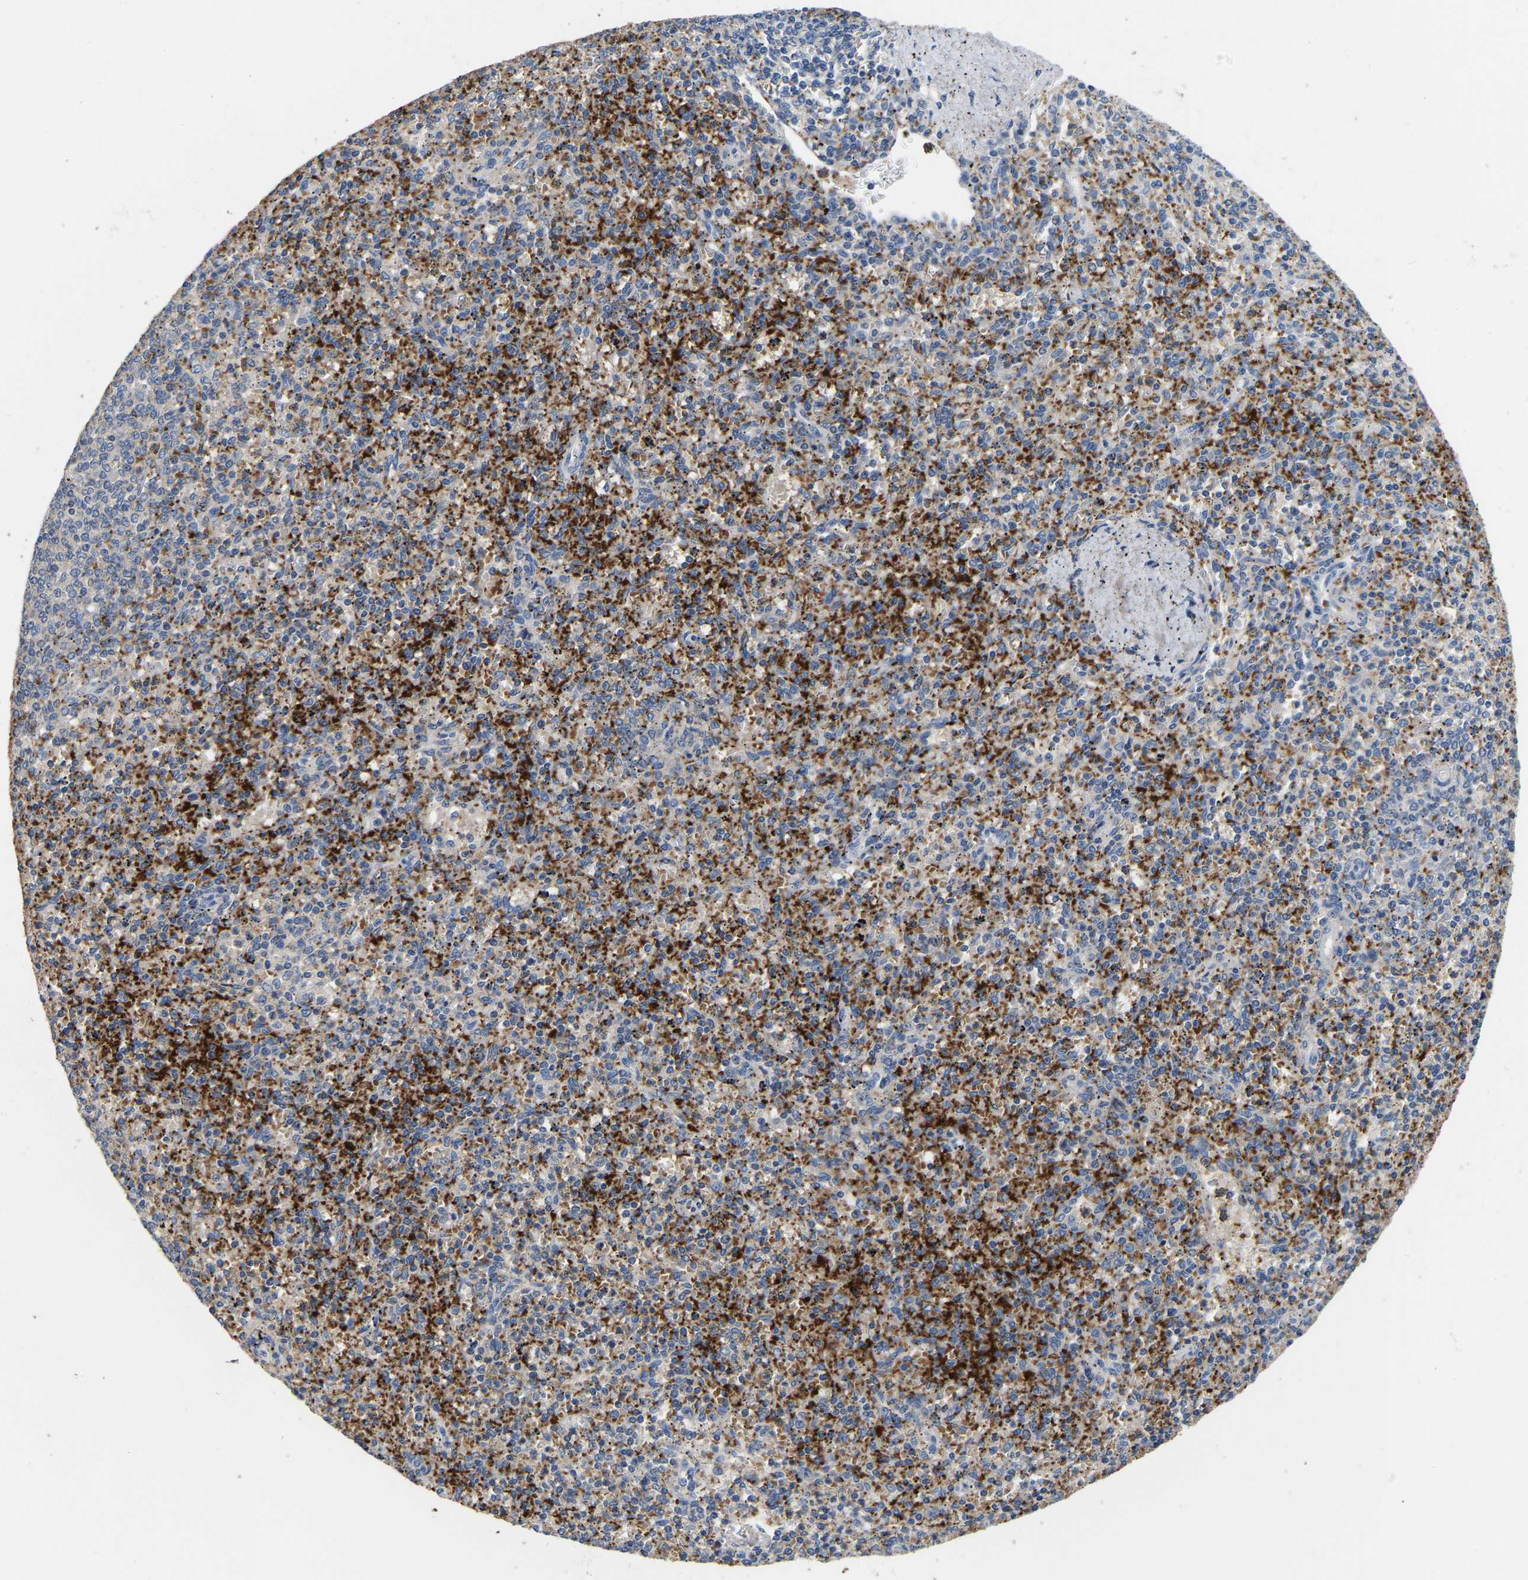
{"staining": {"intensity": "strong", "quantity": "25%-75%", "location": "cytoplasmic/membranous"}, "tissue": "spleen", "cell_type": "Cells in red pulp", "image_type": "normal", "snomed": [{"axis": "morphology", "description": "Normal tissue, NOS"}, {"axis": "topography", "description": "Spleen"}], "caption": "Approximately 25%-75% of cells in red pulp in normal human spleen show strong cytoplasmic/membranous protein expression as visualized by brown immunohistochemical staining.", "gene": "RAB27B", "patient": {"sex": "male", "age": 72}}